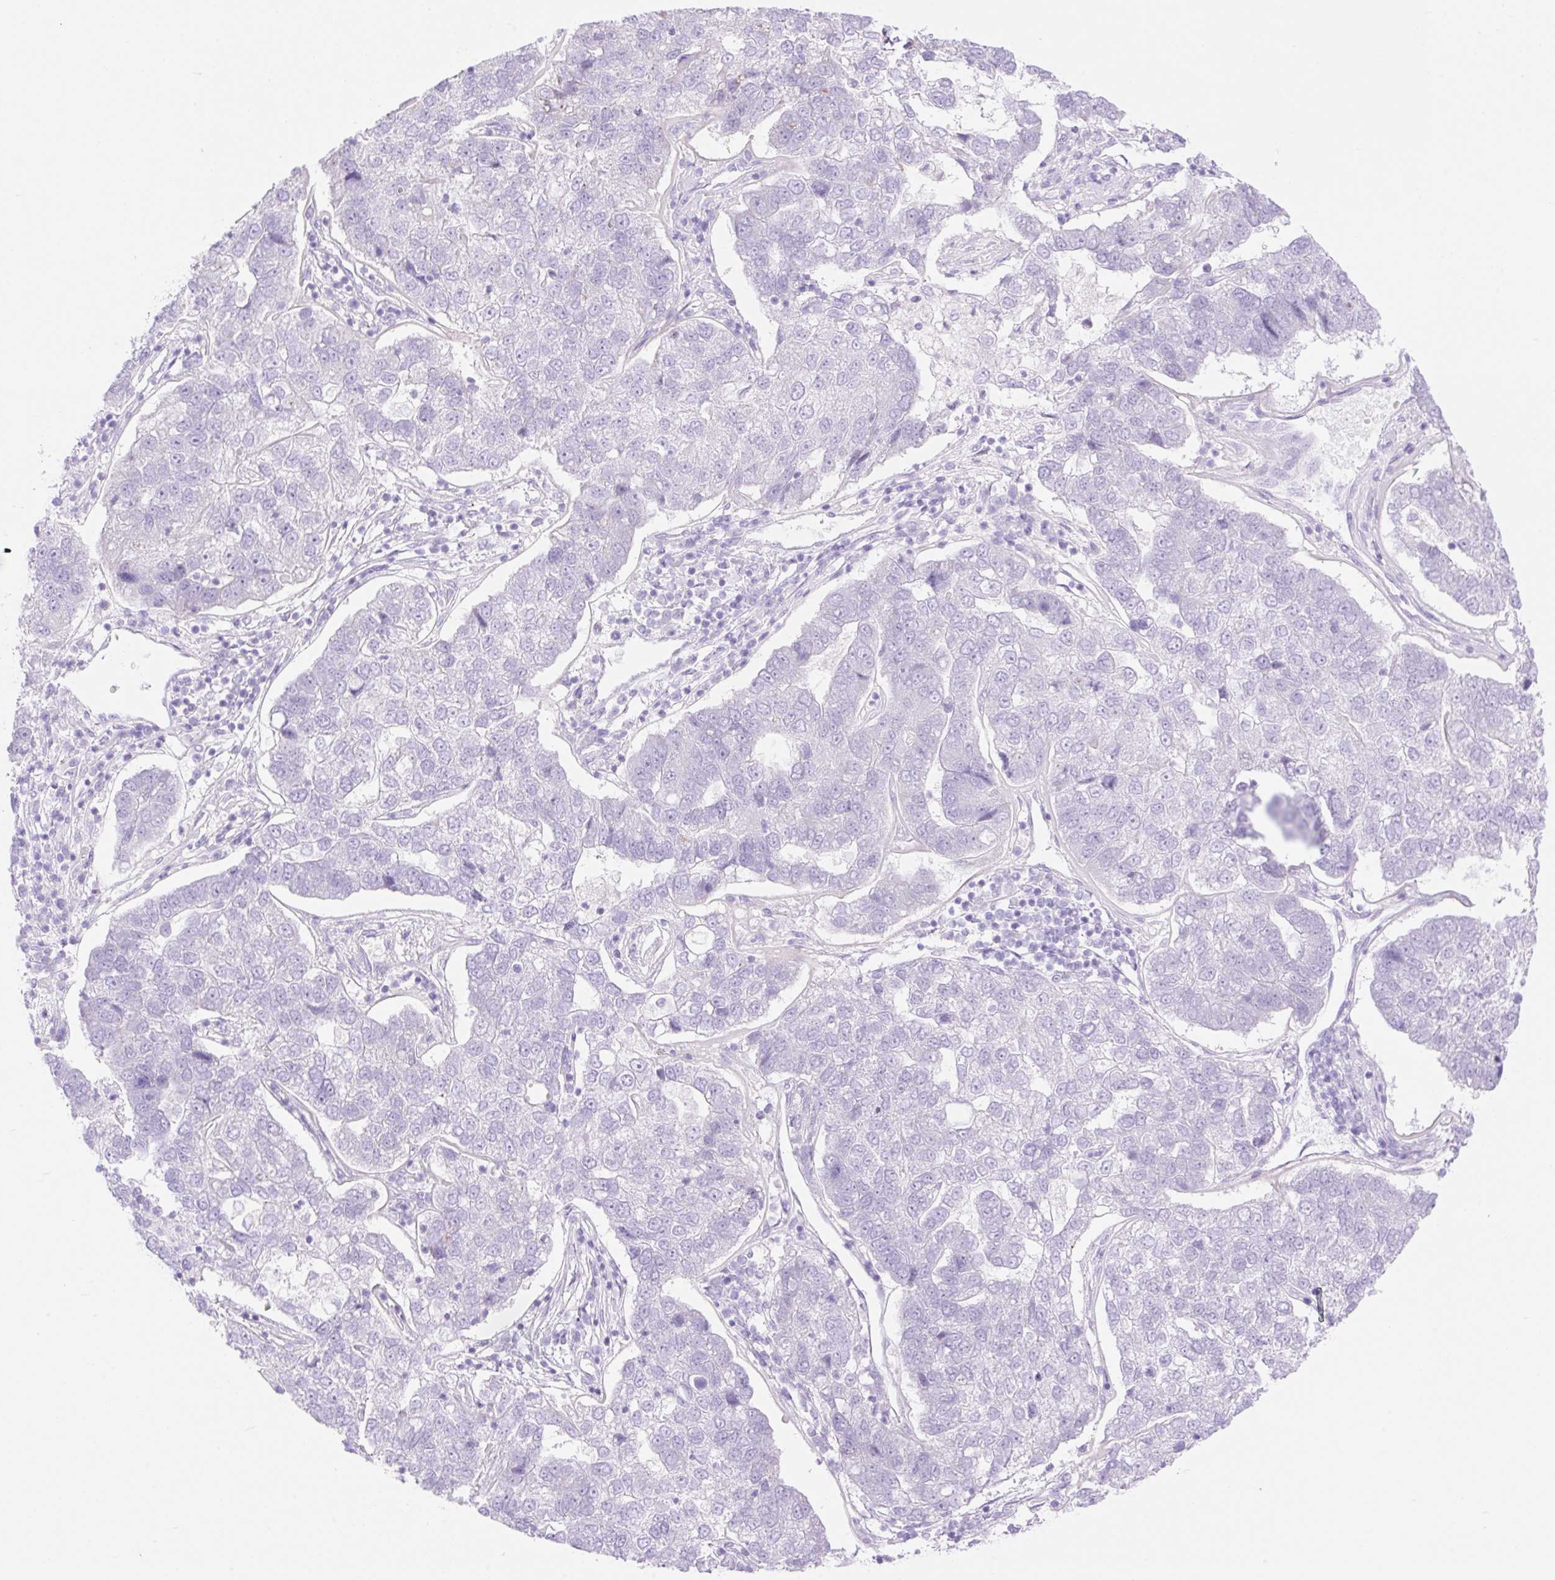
{"staining": {"intensity": "negative", "quantity": "none", "location": "none"}, "tissue": "pancreatic cancer", "cell_type": "Tumor cells", "image_type": "cancer", "snomed": [{"axis": "morphology", "description": "Adenocarcinoma, NOS"}, {"axis": "topography", "description": "Pancreas"}], "caption": "DAB immunohistochemical staining of pancreatic cancer (adenocarcinoma) demonstrates no significant staining in tumor cells.", "gene": "CDX1", "patient": {"sex": "female", "age": 61}}